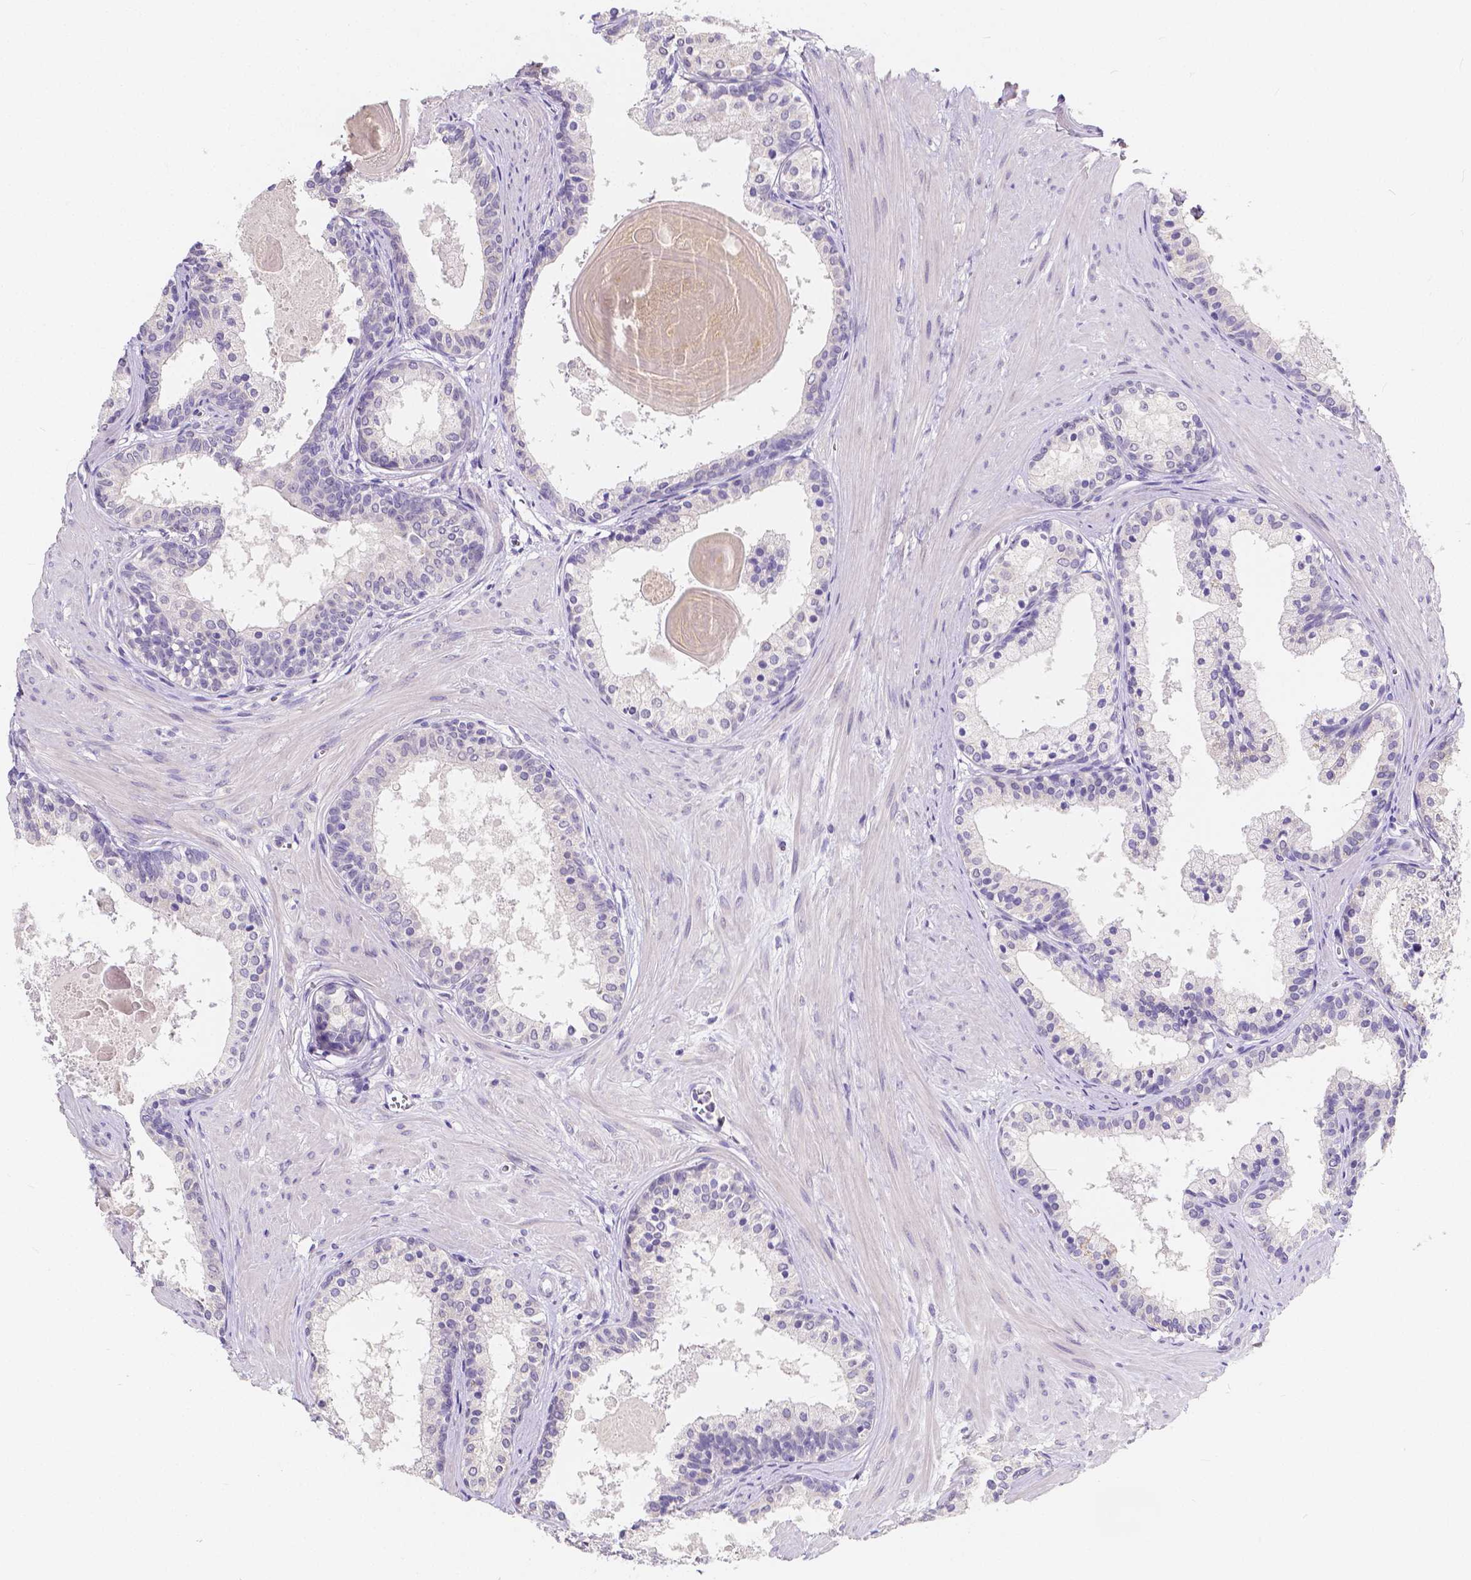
{"staining": {"intensity": "weak", "quantity": "<25%", "location": "cytoplasmic/membranous"}, "tissue": "prostate", "cell_type": "Glandular cells", "image_type": "normal", "snomed": [{"axis": "morphology", "description": "Normal tissue, NOS"}, {"axis": "topography", "description": "Prostate"}], "caption": "IHC micrograph of normal prostate stained for a protein (brown), which demonstrates no positivity in glandular cells. (DAB (3,3'-diaminobenzidine) IHC visualized using brightfield microscopy, high magnification).", "gene": "ACP5", "patient": {"sex": "male", "age": 61}}